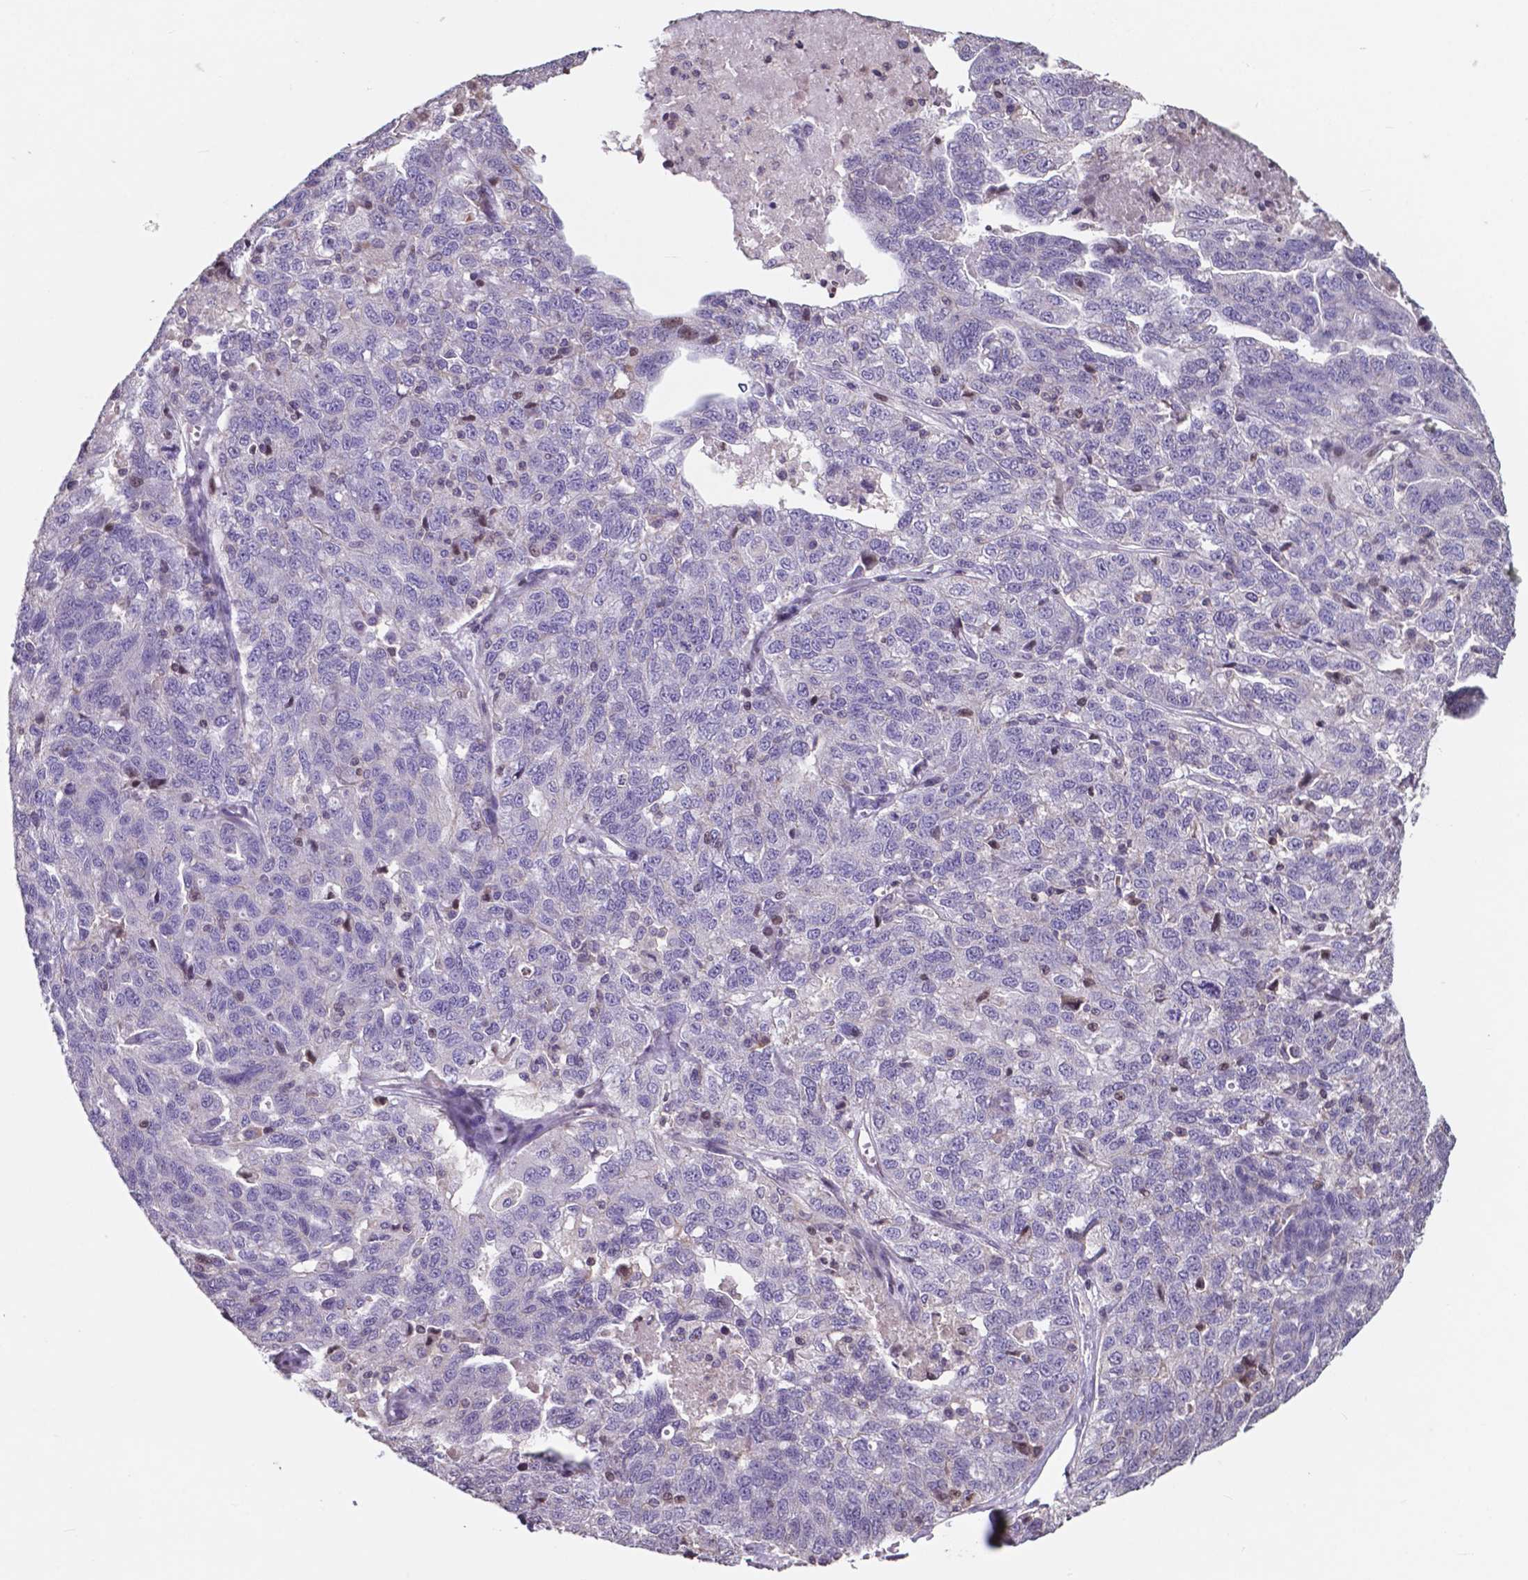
{"staining": {"intensity": "negative", "quantity": "none", "location": "none"}, "tissue": "ovarian cancer", "cell_type": "Tumor cells", "image_type": "cancer", "snomed": [{"axis": "morphology", "description": "Cystadenocarcinoma, serous, NOS"}, {"axis": "topography", "description": "Ovary"}], "caption": "There is no significant expression in tumor cells of ovarian serous cystadenocarcinoma.", "gene": "MLC1", "patient": {"sex": "female", "age": 71}}